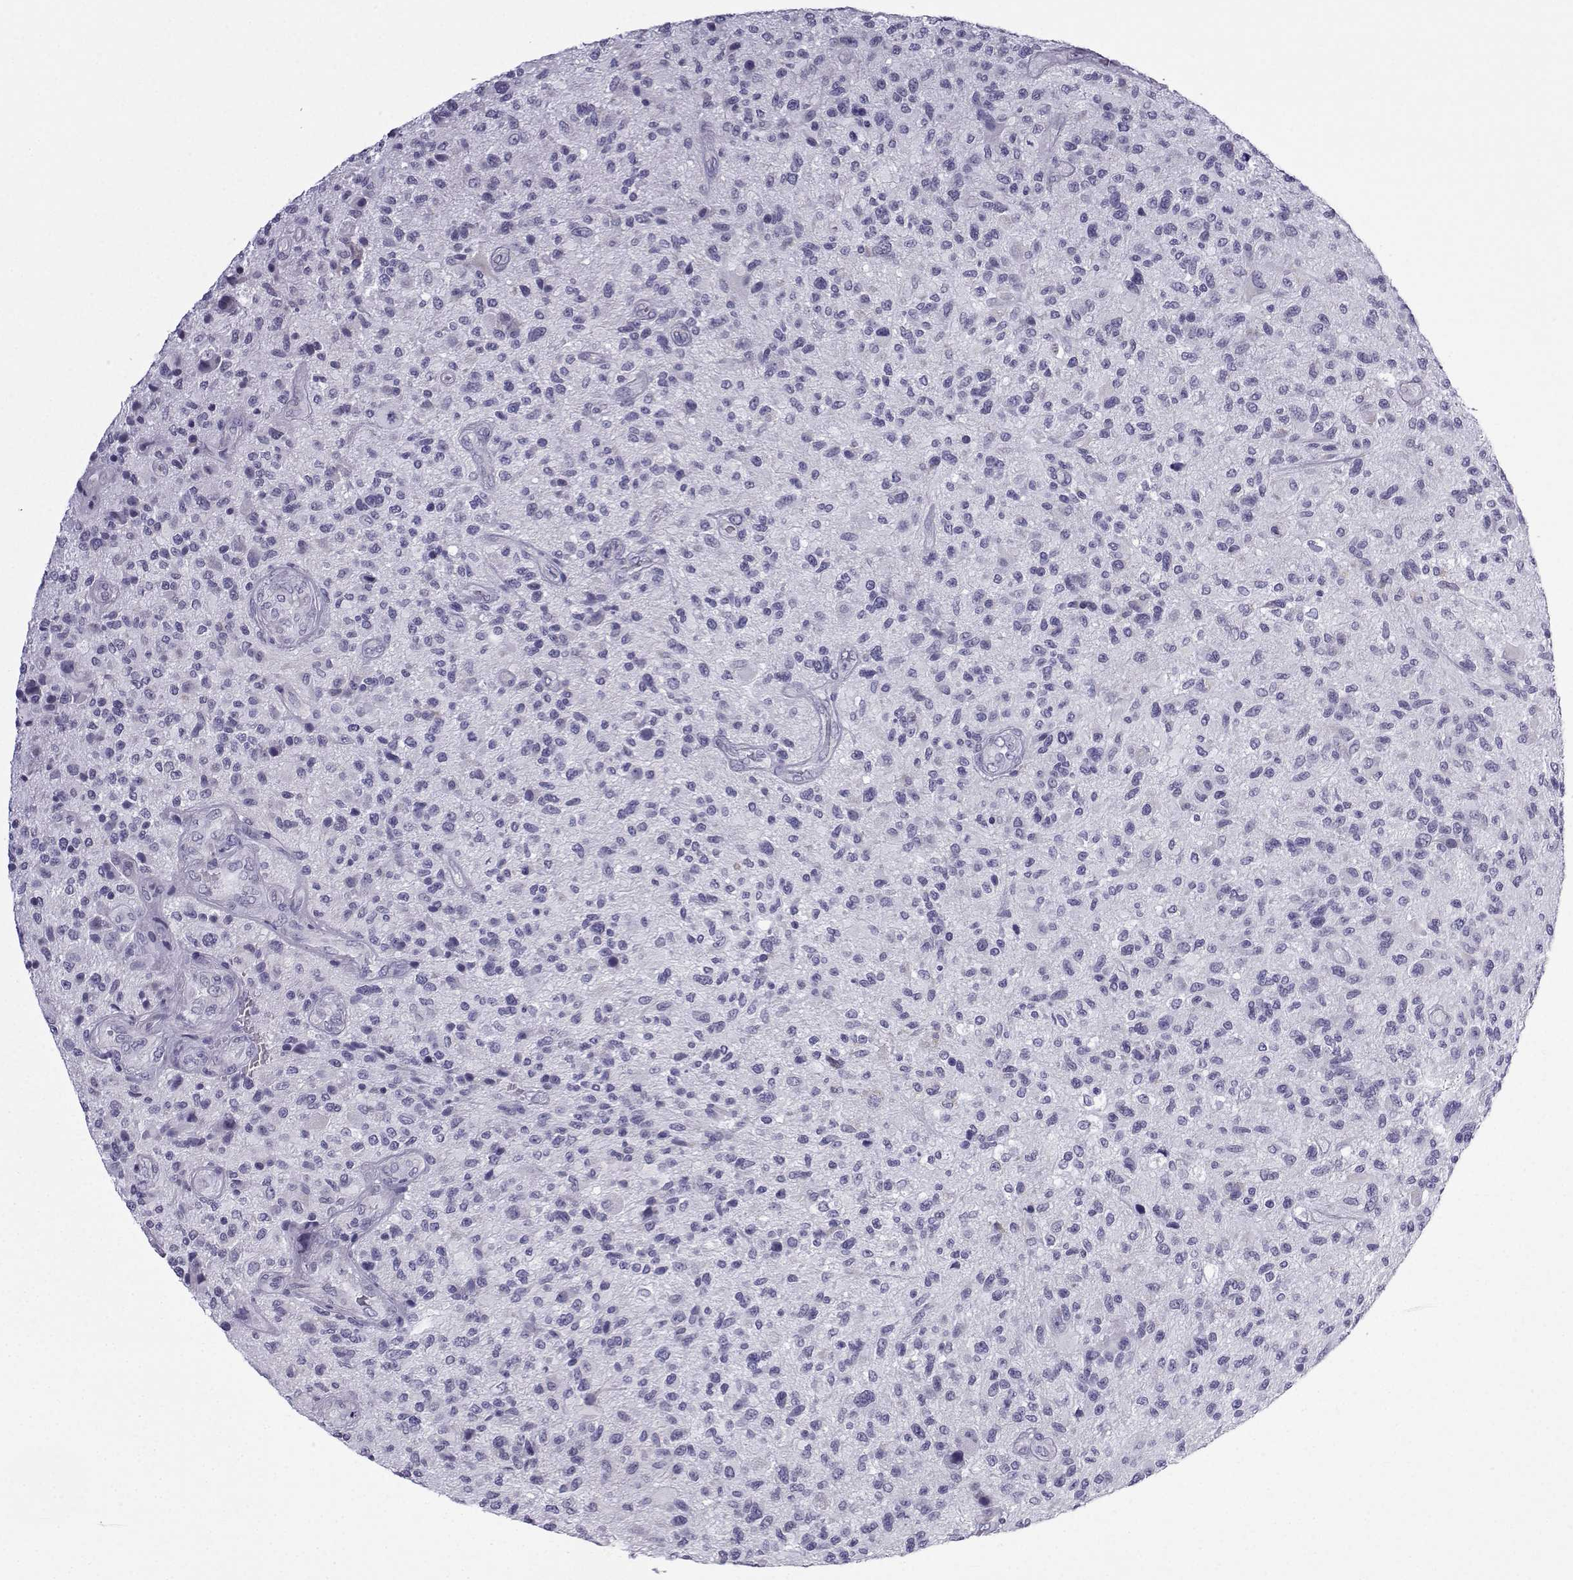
{"staining": {"intensity": "negative", "quantity": "none", "location": "none"}, "tissue": "glioma", "cell_type": "Tumor cells", "image_type": "cancer", "snomed": [{"axis": "morphology", "description": "Glioma, malignant, High grade"}, {"axis": "topography", "description": "Brain"}], "caption": "Malignant high-grade glioma stained for a protein using IHC shows no positivity tumor cells.", "gene": "ACRBP", "patient": {"sex": "male", "age": 47}}